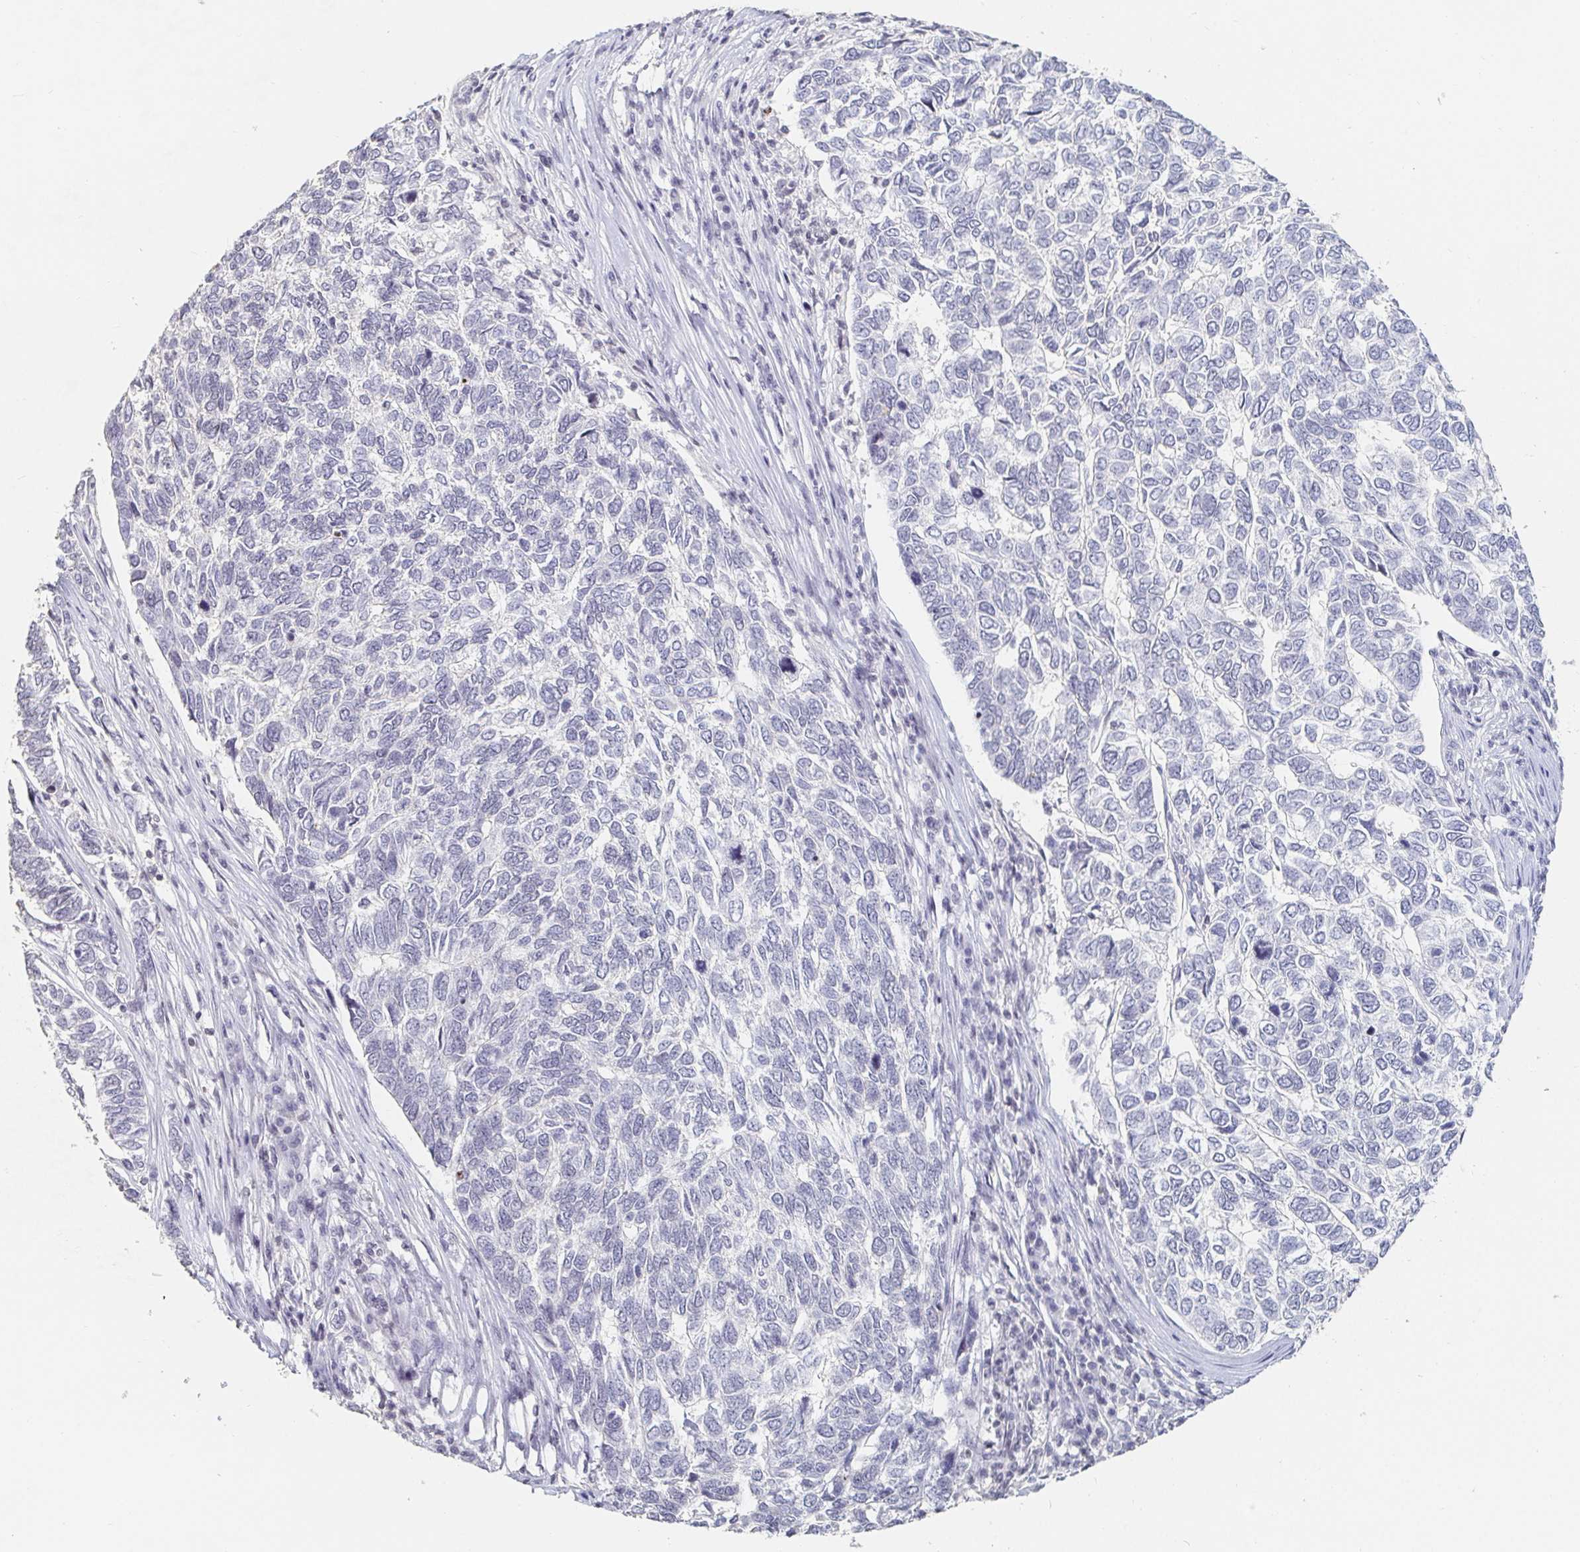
{"staining": {"intensity": "negative", "quantity": "none", "location": "none"}, "tissue": "skin cancer", "cell_type": "Tumor cells", "image_type": "cancer", "snomed": [{"axis": "morphology", "description": "Basal cell carcinoma"}, {"axis": "topography", "description": "Skin"}], "caption": "Tumor cells are negative for protein expression in human skin basal cell carcinoma.", "gene": "NME9", "patient": {"sex": "female", "age": 65}}